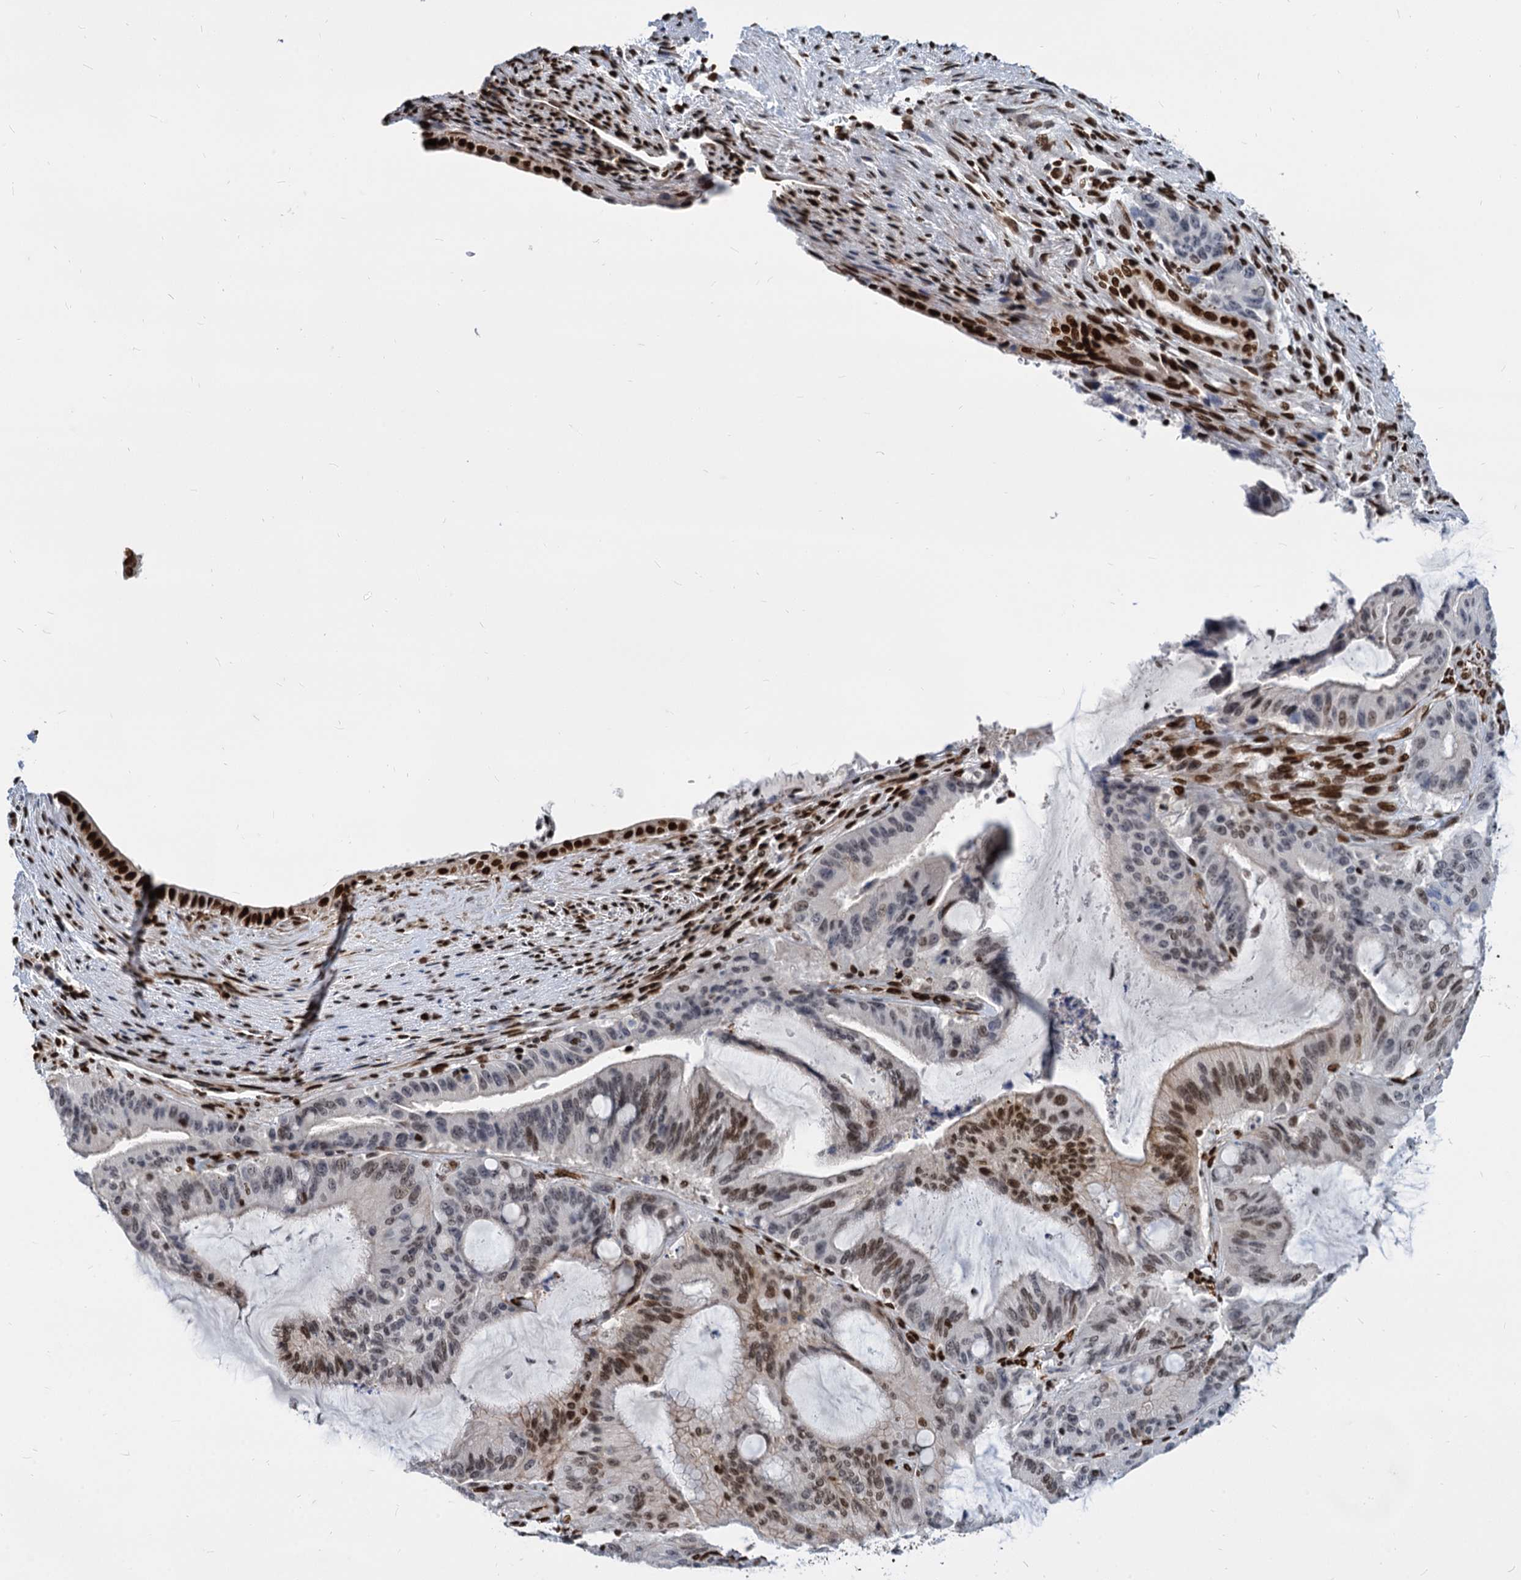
{"staining": {"intensity": "strong", "quantity": "25%-75%", "location": "nuclear"}, "tissue": "liver cancer", "cell_type": "Tumor cells", "image_type": "cancer", "snomed": [{"axis": "morphology", "description": "Normal tissue, NOS"}, {"axis": "morphology", "description": "Cholangiocarcinoma"}, {"axis": "topography", "description": "Liver"}, {"axis": "topography", "description": "Peripheral nerve tissue"}], "caption": "An IHC image of neoplastic tissue is shown. Protein staining in brown highlights strong nuclear positivity in liver cancer within tumor cells.", "gene": "MECP2", "patient": {"sex": "female", "age": 73}}